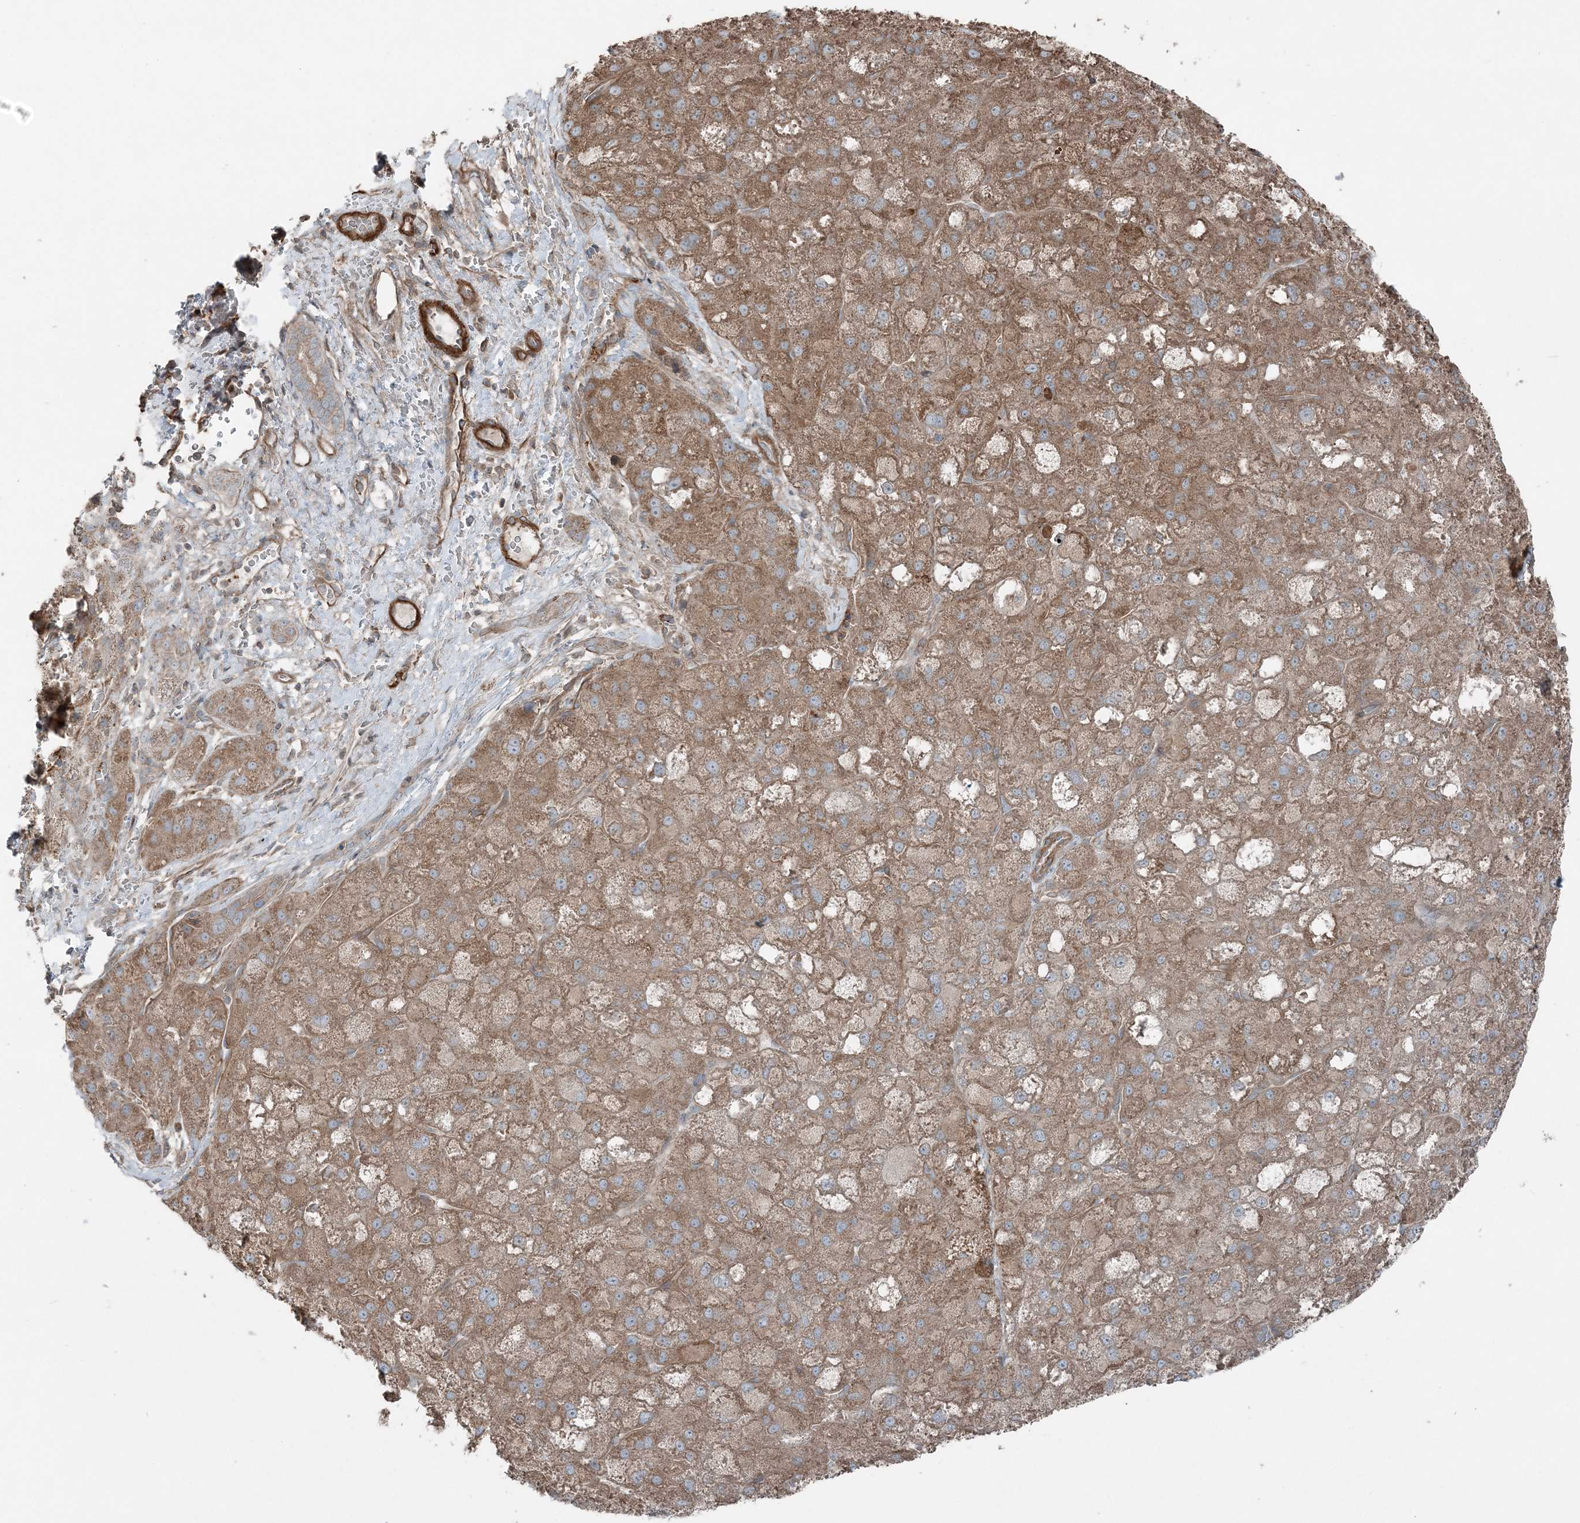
{"staining": {"intensity": "moderate", "quantity": ">75%", "location": "cytoplasmic/membranous"}, "tissue": "liver cancer", "cell_type": "Tumor cells", "image_type": "cancer", "snomed": [{"axis": "morphology", "description": "Carcinoma, Hepatocellular, NOS"}, {"axis": "topography", "description": "Liver"}], "caption": "DAB immunohistochemical staining of human liver cancer (hepatocellular carcinoma) exhibits moderate cytoplasmic/membranous protein expression in about >75% of tumor cells.", "gene": "KY", "patient": {"sex": "male", "age": 57}}